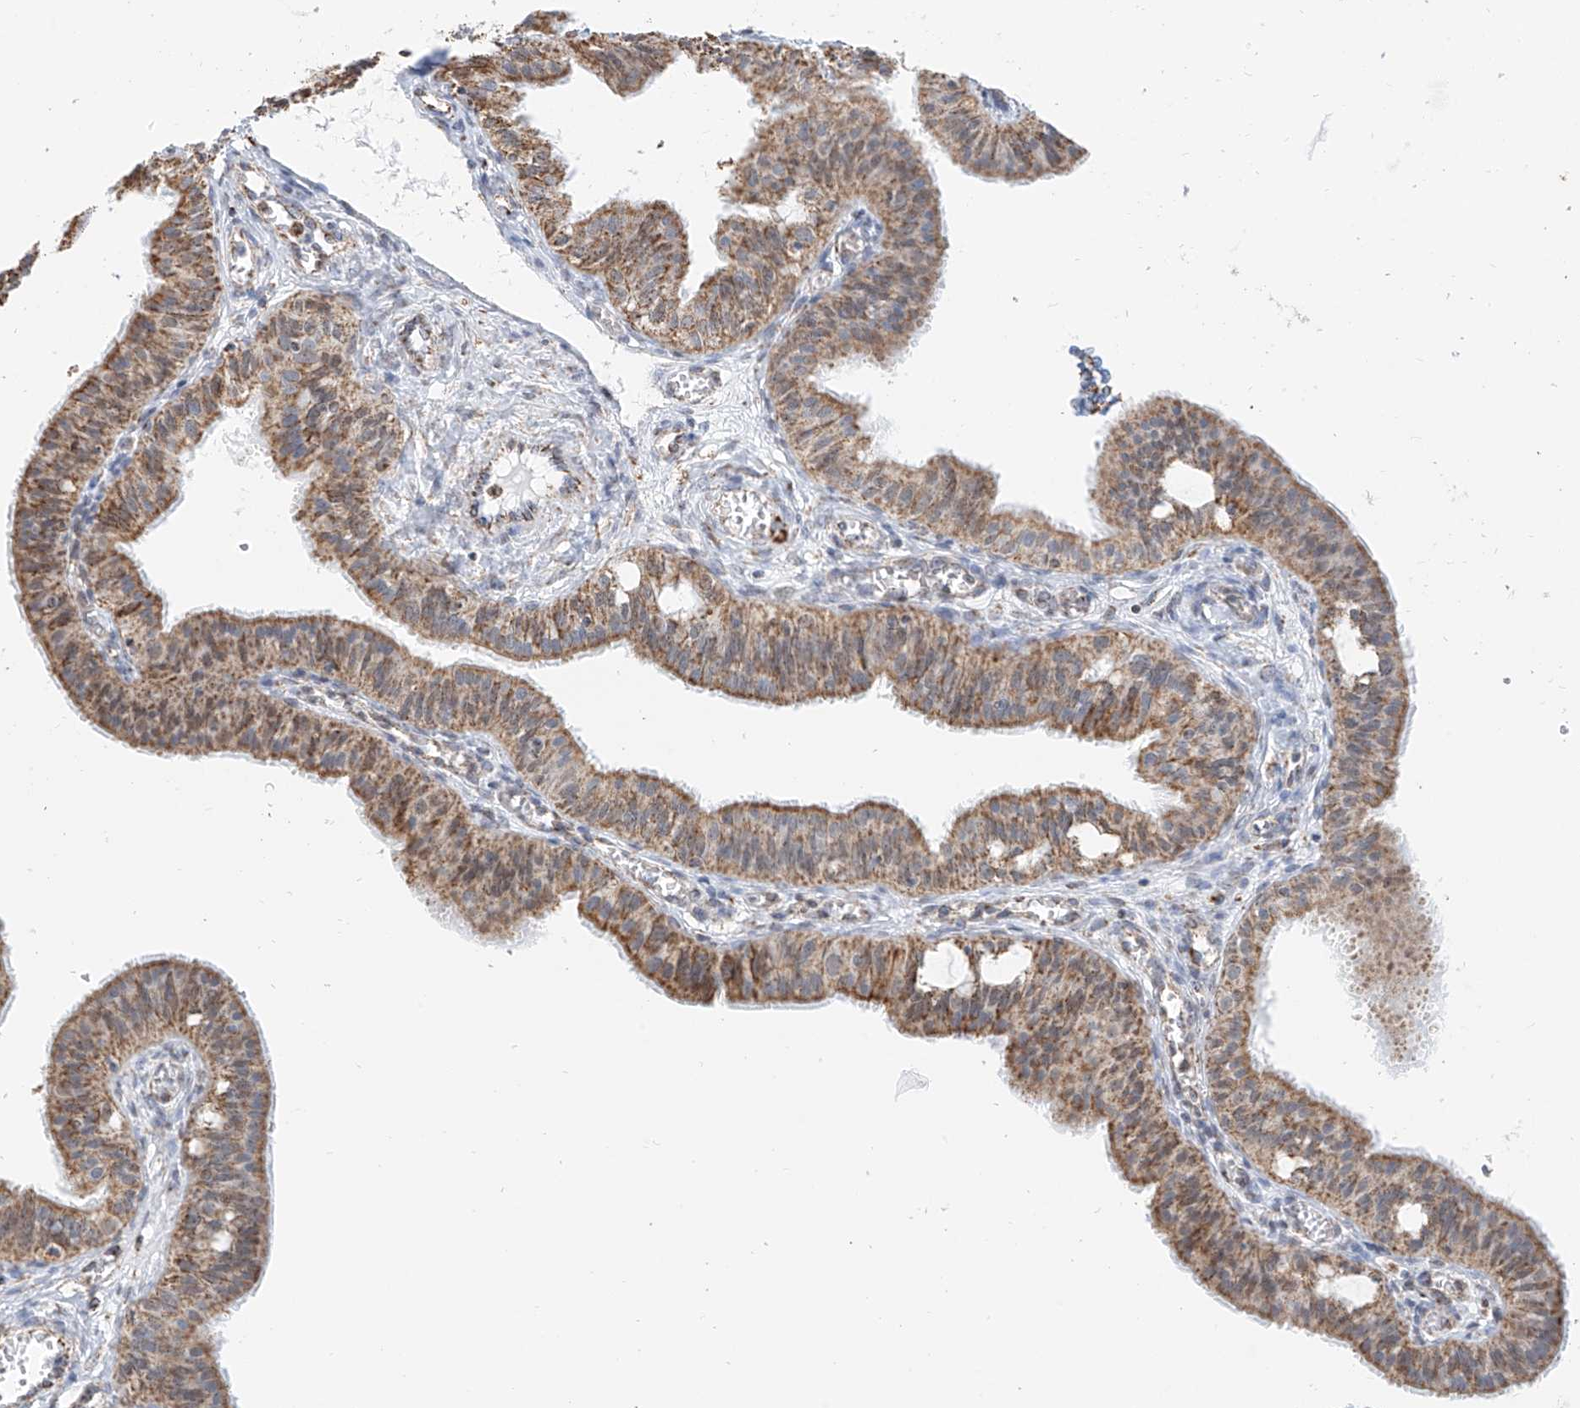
{"staining": {"intensity": "moderate", "quantity": ">75%", "location": "cytoplasmic/membranous"}, "tissue": "fallopian tube", "cell_type": "Glandular cells", "image_type": "normal", "snomed": [{"axis": "morphology", "description": "Normal tissue, NOS"}, {"axis": "topography", "description": "Fallopian tube"}, {"axis": "topography", "description": "Ovary"}], "caption": "Brown immunohistochemical staining in normal fallopian tube demonstrates moderate cytoplasmic/membranous expression in approximately >75% of glandular cells.", "gene": "NALCN", "patient": {"sex": "female", "age": 42}}